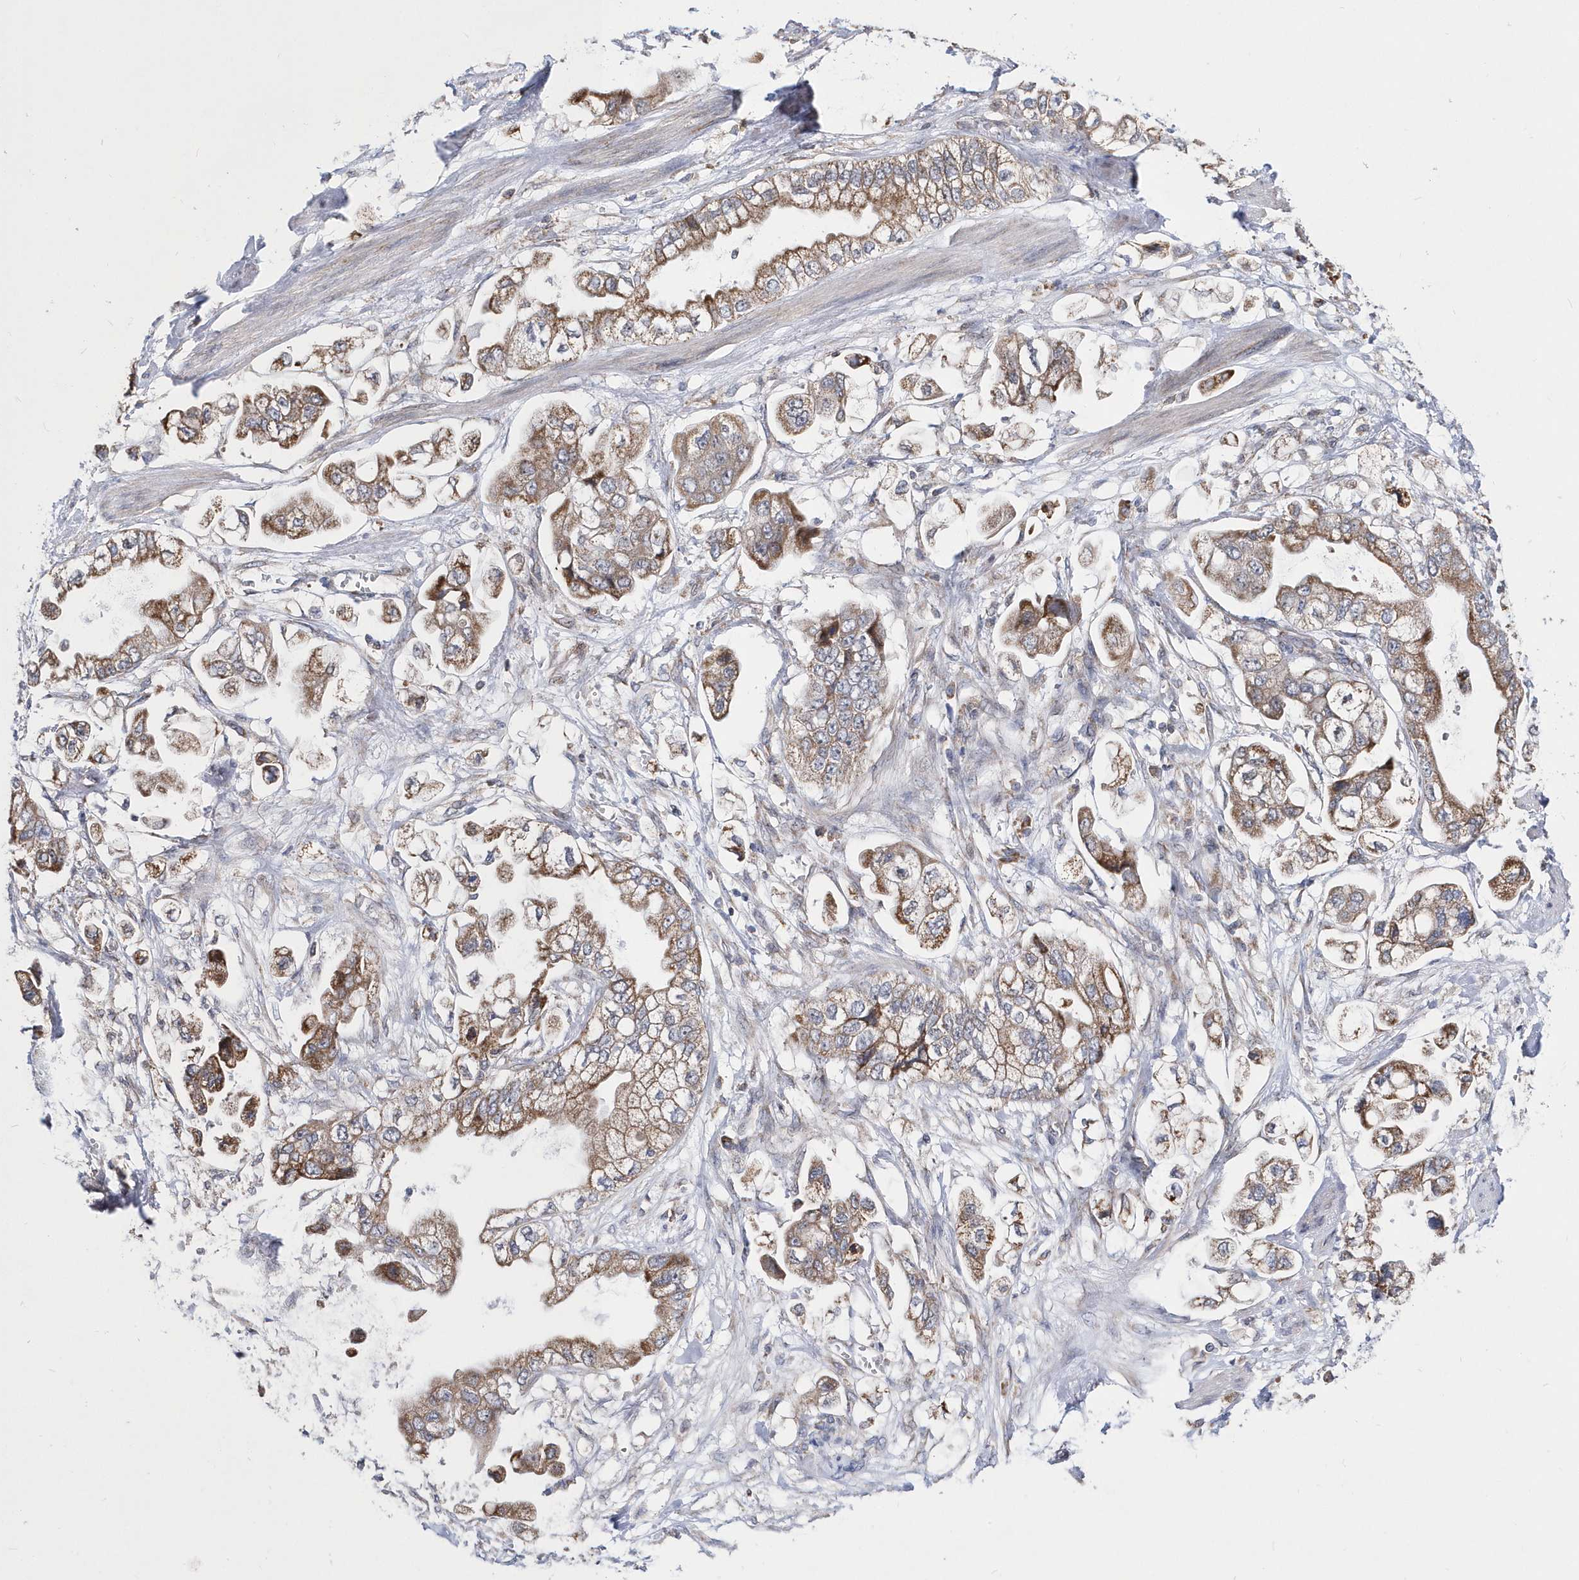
{"staining": {"intensity": "moderate", "quantity": ">75%", "location": "cytoplasmic/membranous"}, "tissue": "stomach cancer", "cell_type": "Tumor cells", "image_type": "cancer", "snomed": [{"axis": "morphology", "description": "Adenocarcinoma, NOS"}, {"axis": "topography", "description": "Stomach"}], "caption": "Immunohistochemistry image of neoplastic tissue: human stomach cancer stained using IHC demonstrates medium levels of moderate protein expression localized specifically in the cytoplasmic/membranous of tumor cells, appearing as a cytoplasmic/membranous brown color.", "gene": "SPATA5", "patient": {"sex": "male", "age": 62}}